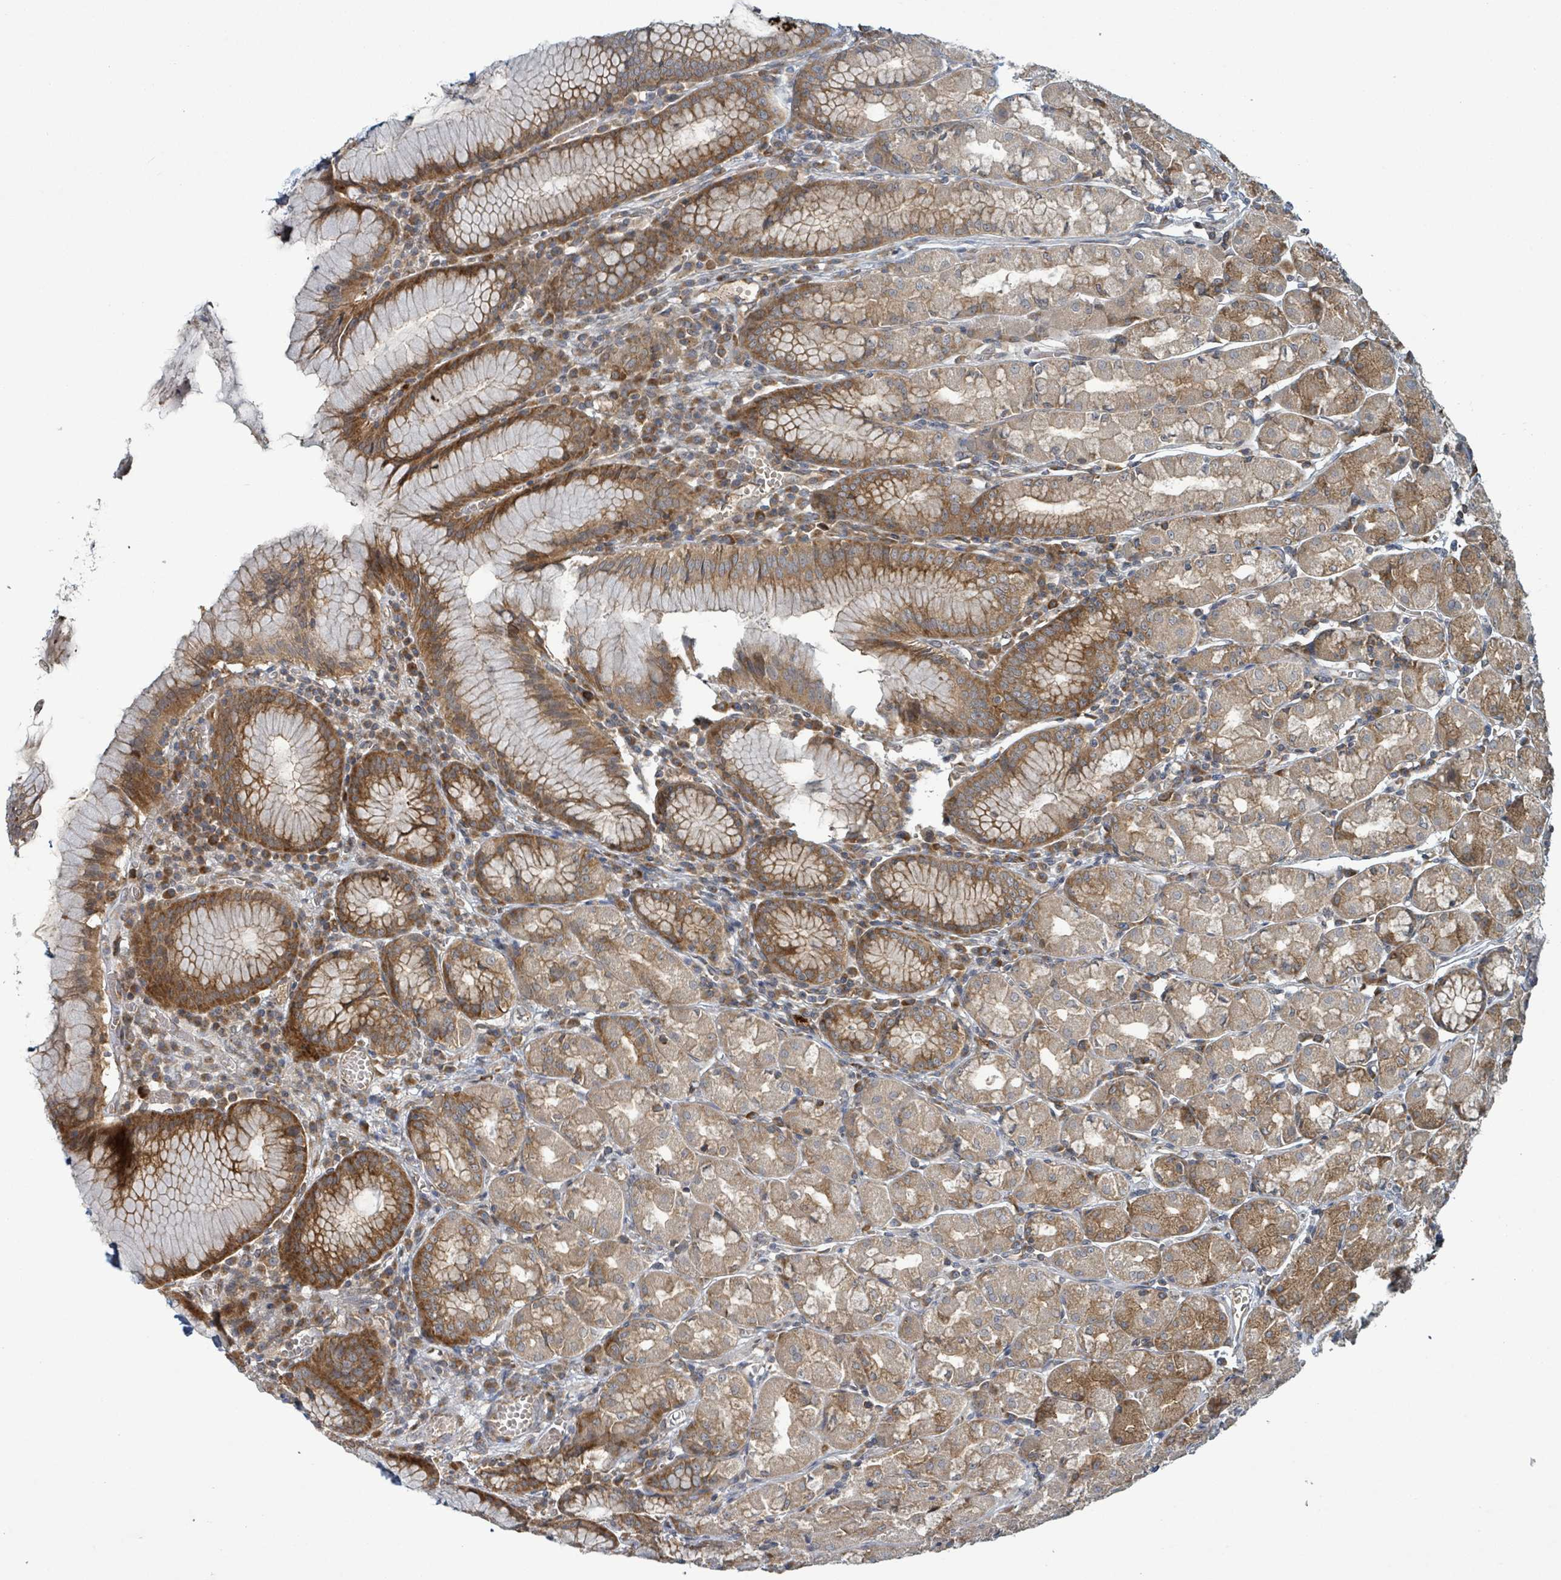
{"staining": {"intensity": "strong", "quantity": ">75%", "location": "cytoplasmic/membranous"}, "tissue": "stomach", "cell_type": "Glandular cells", "image_type": "normal", "snomed": [{"axis": "morphology", "description": "Normal tissue, NOS"}, {"axis": "topography", "description": "Stomach"}], "caption": "The image reveals staining of benign stomach, revealing strong cytoplasmic/membranous protein expression (brown color) within glandular cells.", "gene": "OR51E1", "patient": {"sex": "male", "age": 55}}